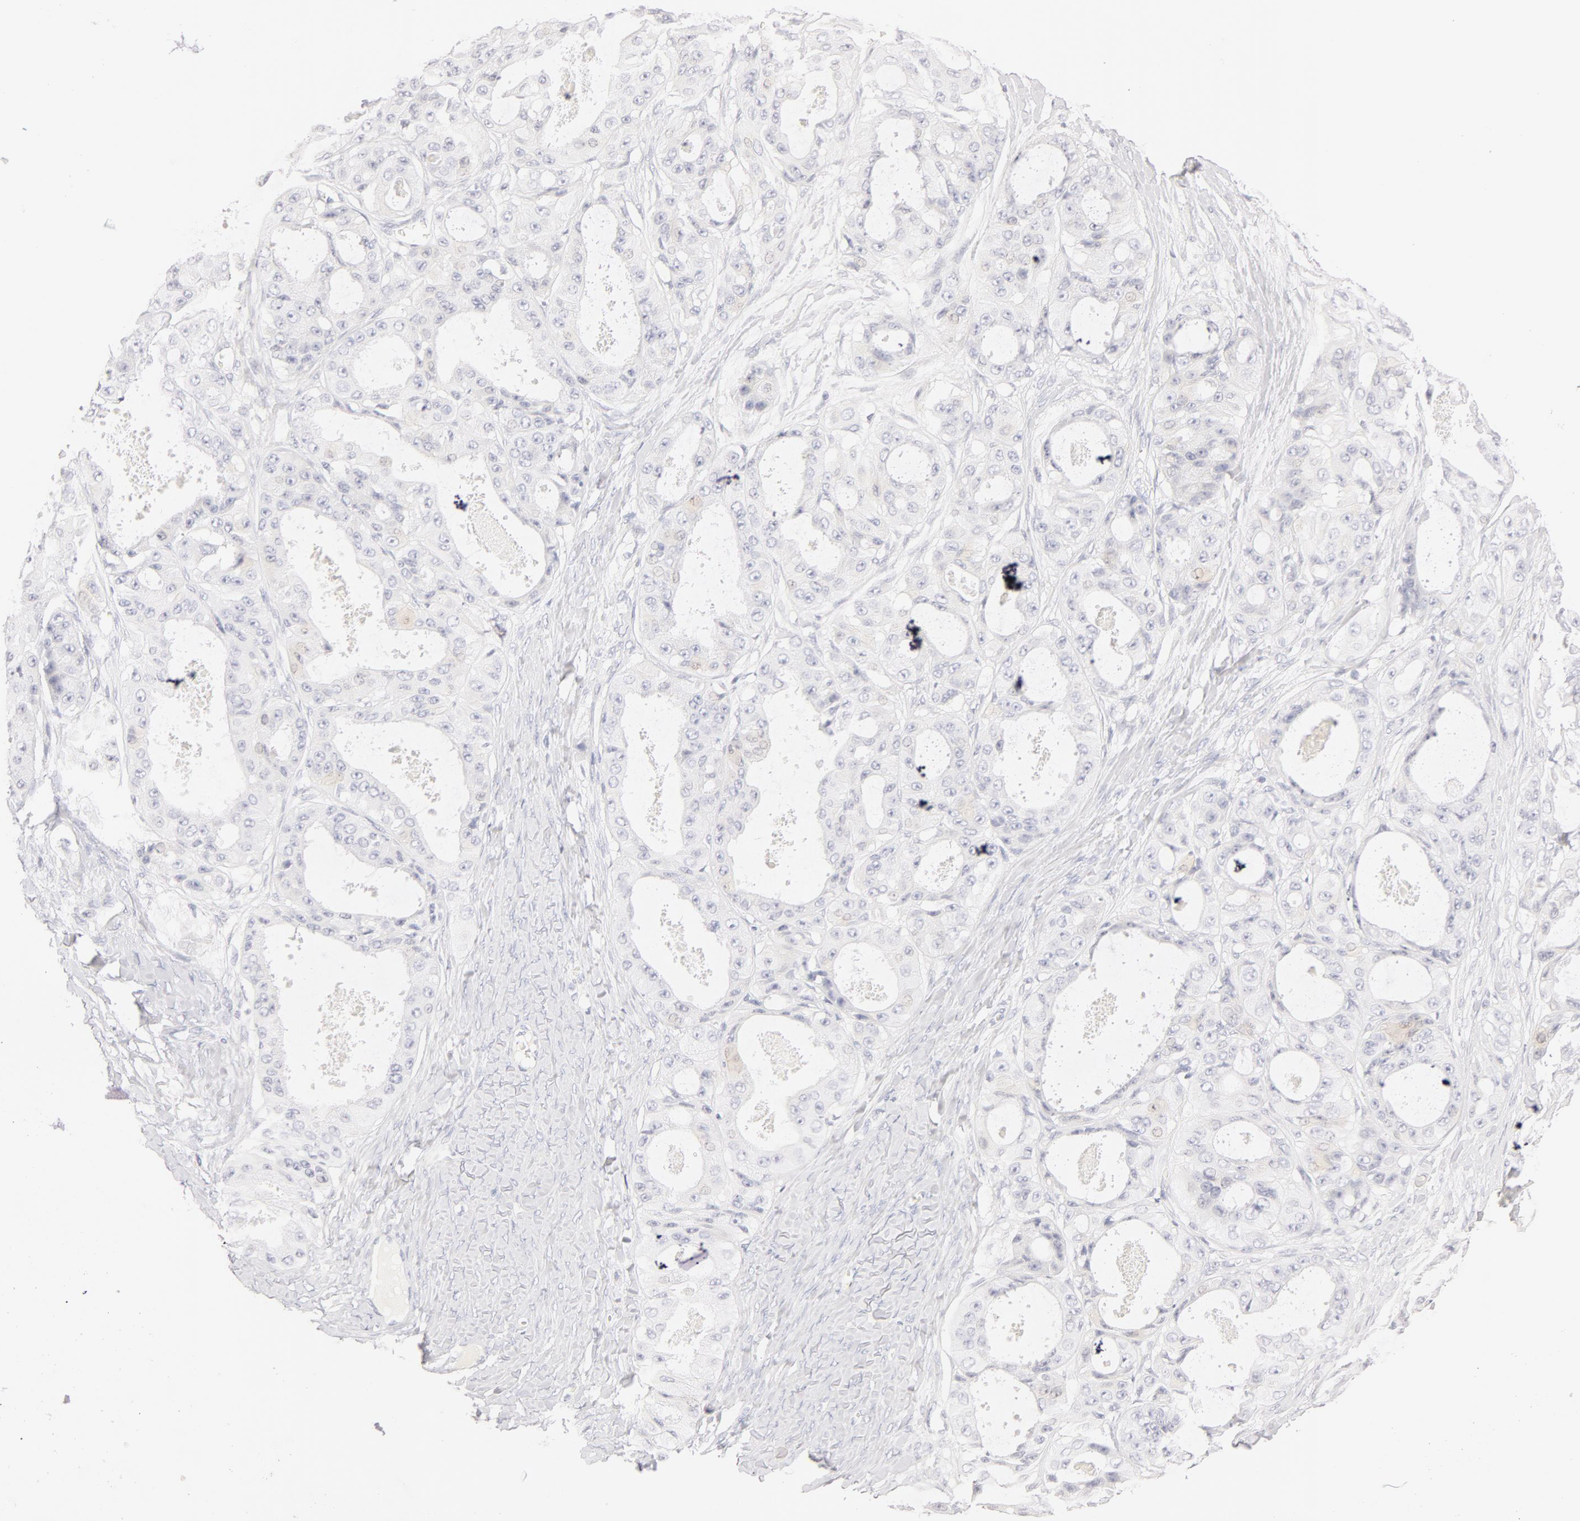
{"staining": {"intensity": "negative", "quantity": "none", "location": "none"}, "tissue": "ovarian cancer", "cell_type": "Tumor cells", "image_type": "cancer", "snomed": [{"axis": "morphology", "description": "Carcinoma, endometroid"}, {"axis": "topography", "description": "Ovary"}], "caption": "There is no significant expression in tumor cells of ovarian cancer. (Brightfield microscopy of DAB (3,3'-diaminobenzidine) immunohistochemistry (IHC) at high magnification).", "gene": "LGALS7B", "patient": {"sex": "female", "age": 61}}